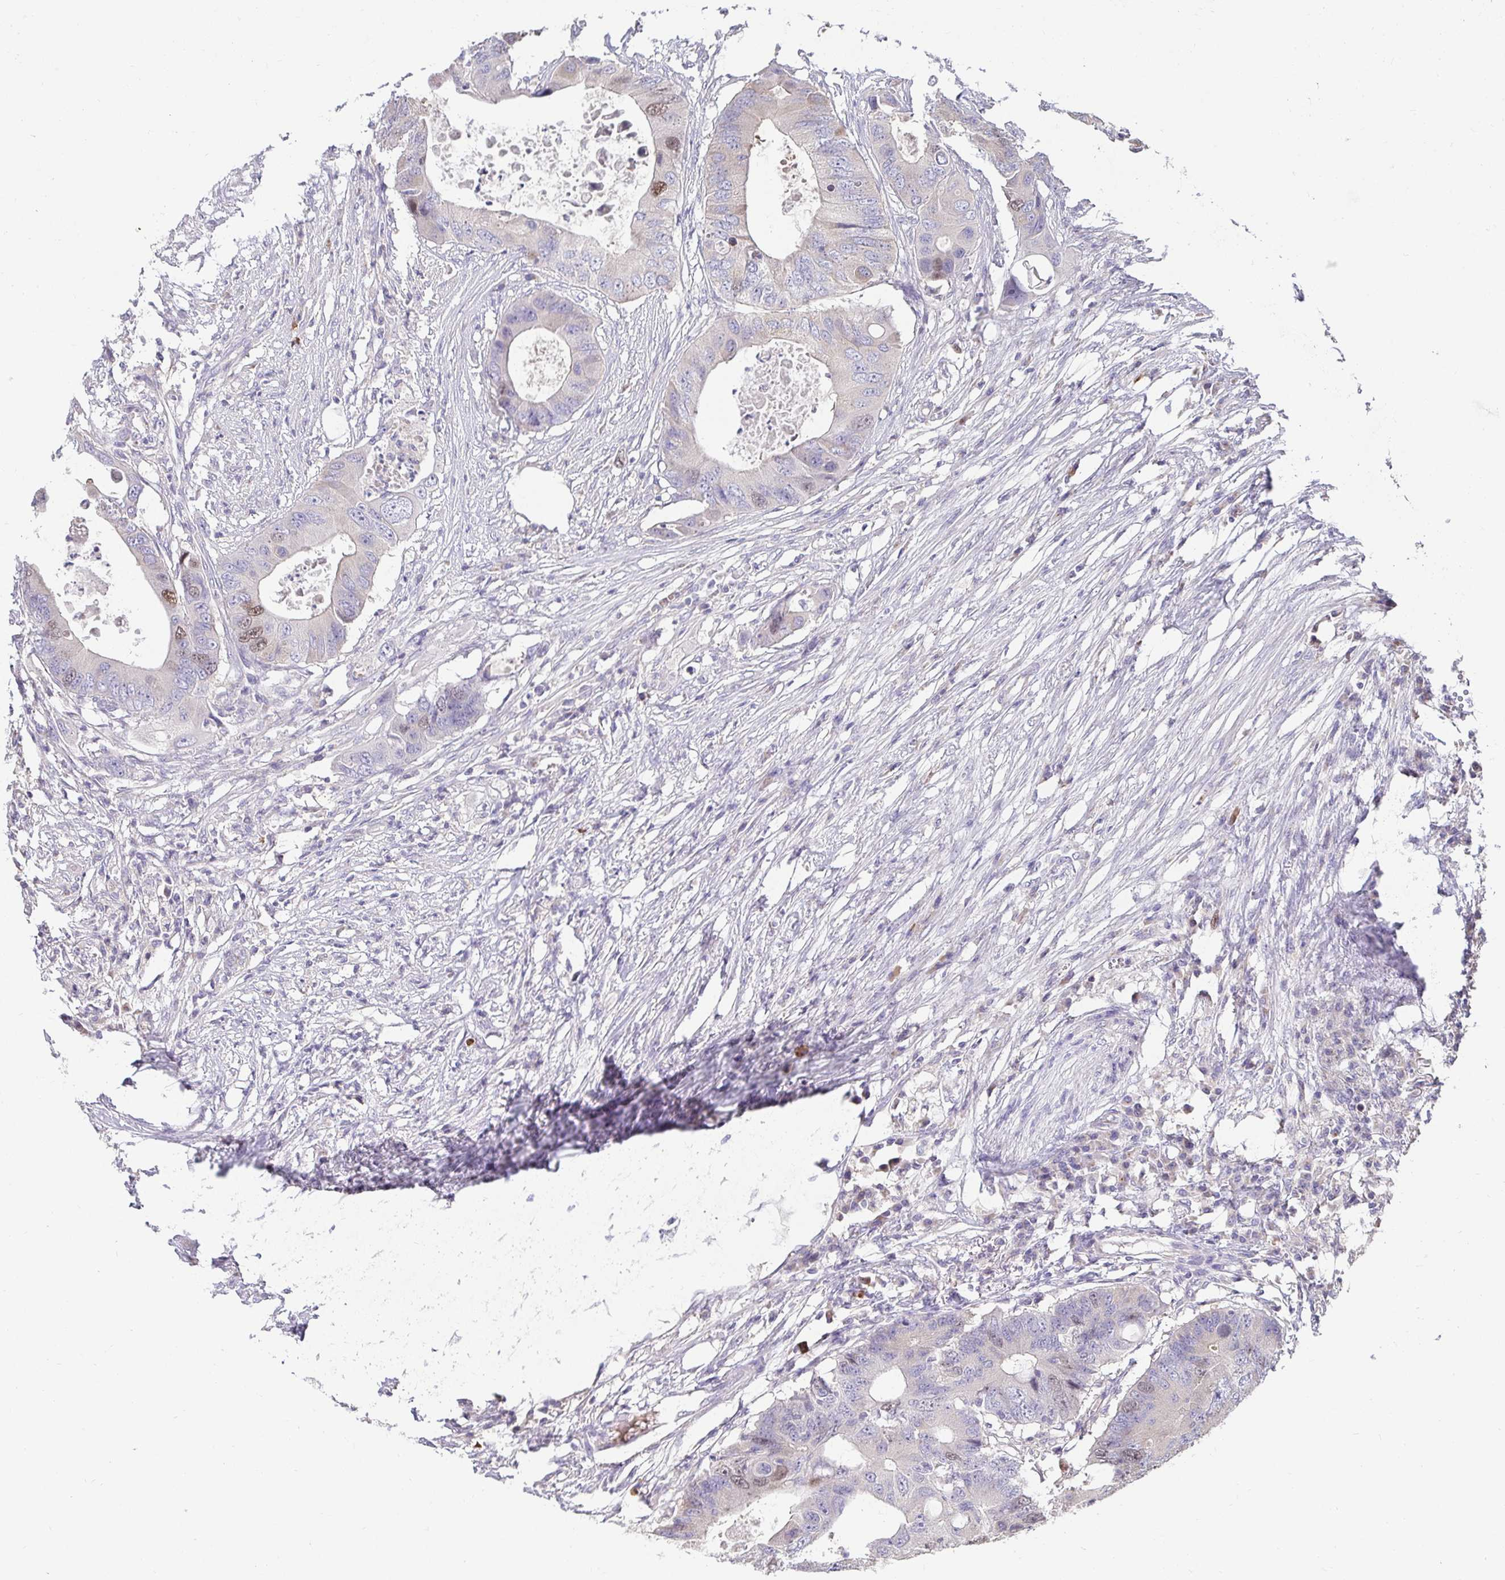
{"staining": {"intensity": "moderate", "quantity": "<25%", "location": "nuclear"}, "tissue": "colorectal cancer", "cell_type": "Tumor cells", "image_type": "cancer", "snomed": [{"axis": "morphology", "description": "Adenocarcinoma, NOS"}, {"axis": "topography", "description": "Colon"}], "caption": "Tumor cells display moderate nuclear positivity in about <25% of cells in colorectal adenocarcinoma.", "gene": "ANLN", "patient": {"sex": "male", "age": 71}}